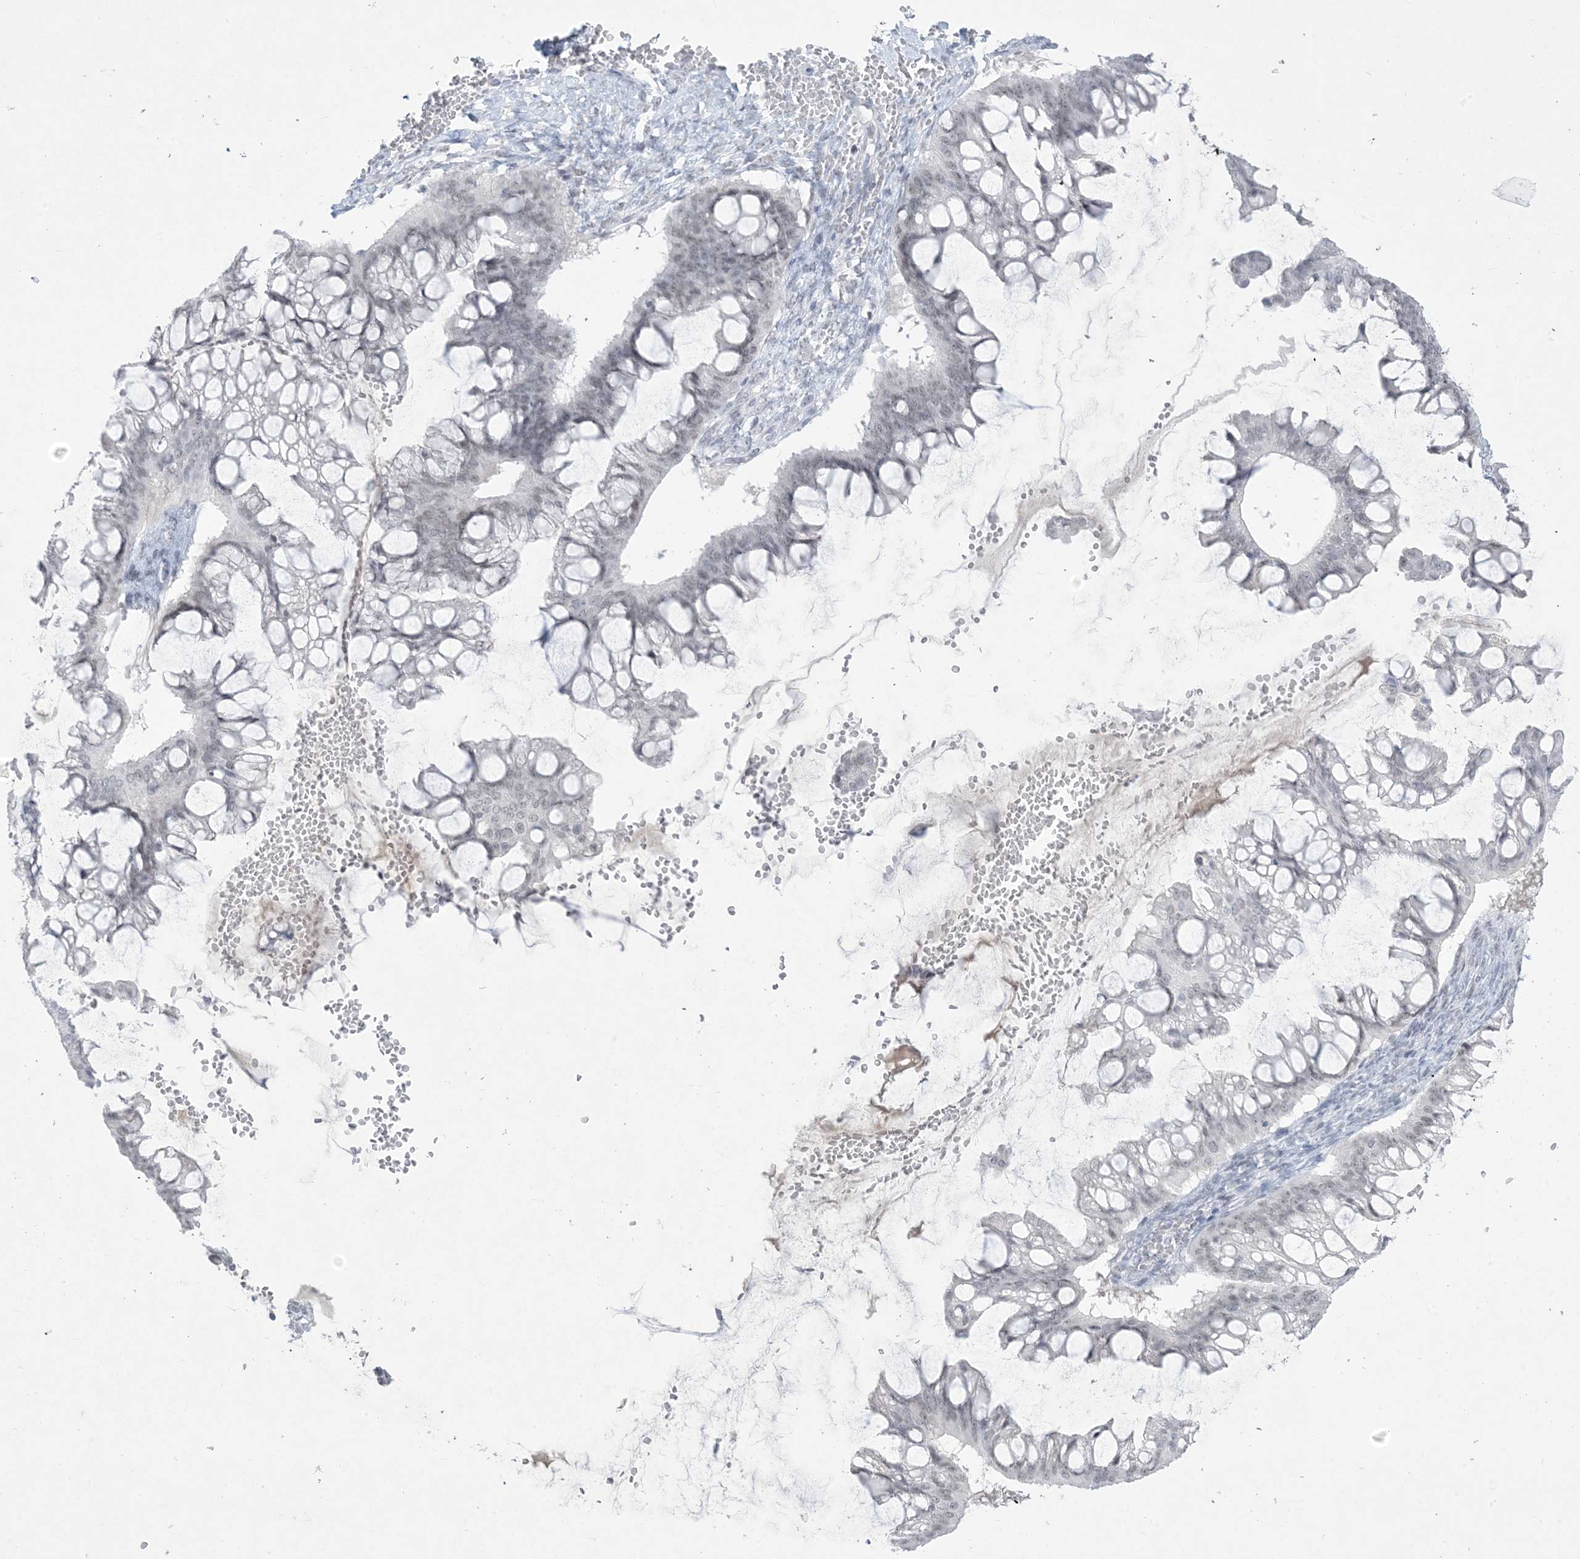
{"staining": {"intensity": "negative", "quantity": "none", "location": "none"}, "tissue": "ovarian cancer", "cell_type": "Tumor cells", "image_type": "cancer", "snomed": [{"axis": "morphology", "description": "Cystadenocarcinoma, mucinous, NOS"}, {"axis": "topography", "description": "Ovary"}], "caption": "Tumor cells show no significant protein staining in mucinous cystadenocarcinoma (ovarian).", "gene": "HOMEZ", "patient": {"sex": "female", "age": 73}}